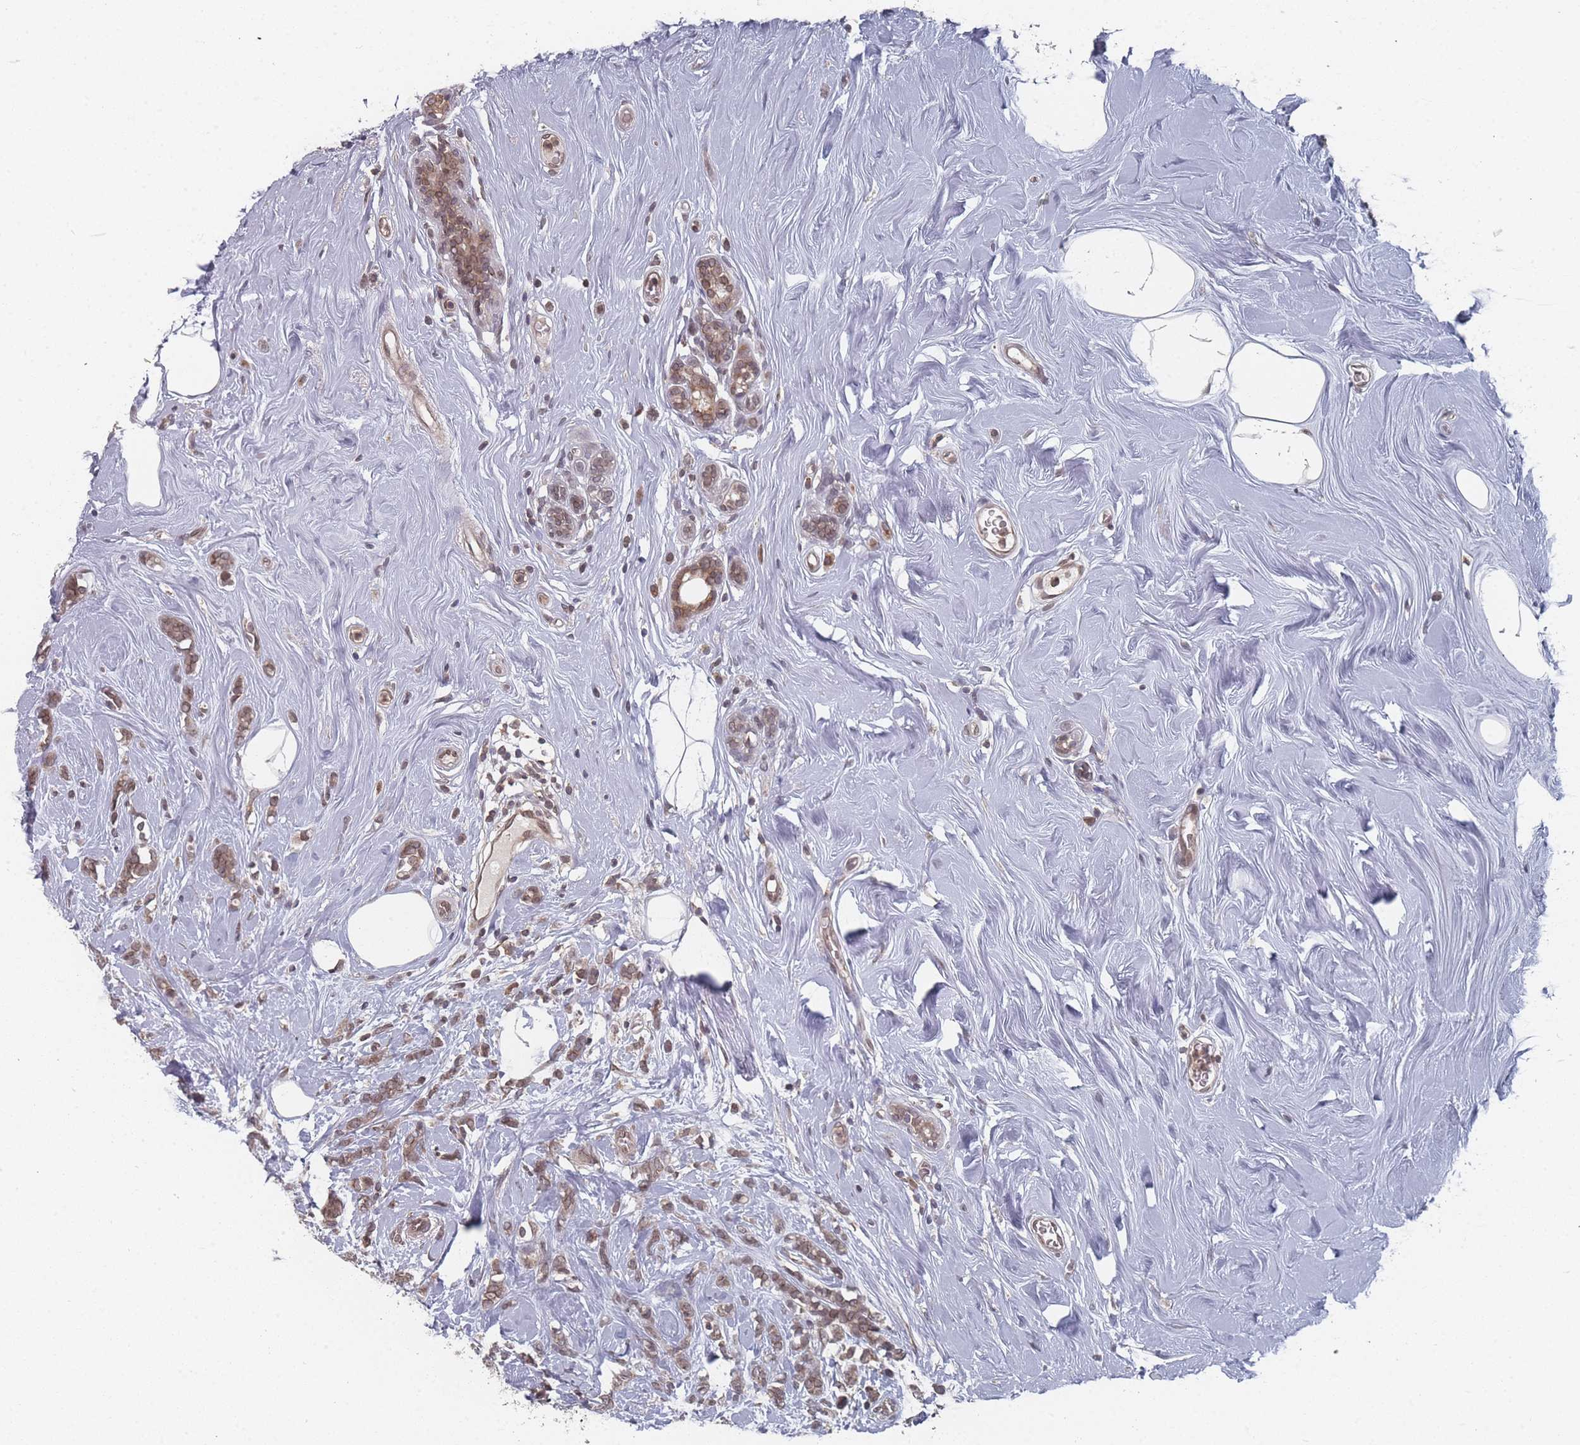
{"staining": {"intensity": "weak", "quantity": ">75%", "location": "cytoplasmic/membranous,nuclear"}, "tissue": "breast cancer", "cell_type": "Tumor cells", "image_type": "cancer", "snomed": [{"axis": "morphology", "description": "Lobular carcinoma"}, {"axis": "topography", "description": "Breast"}], "caption": "This histopathology image reveals breast cancer stained with IHC to label a protein in brown. The cytoplasmic/membranous and nuclear of tumor cells show weak positivity for the protein. Nuclei are counter-stained blue.", "gene": "TBC1D25", "patient": {"sex": "female", "age": 58}}